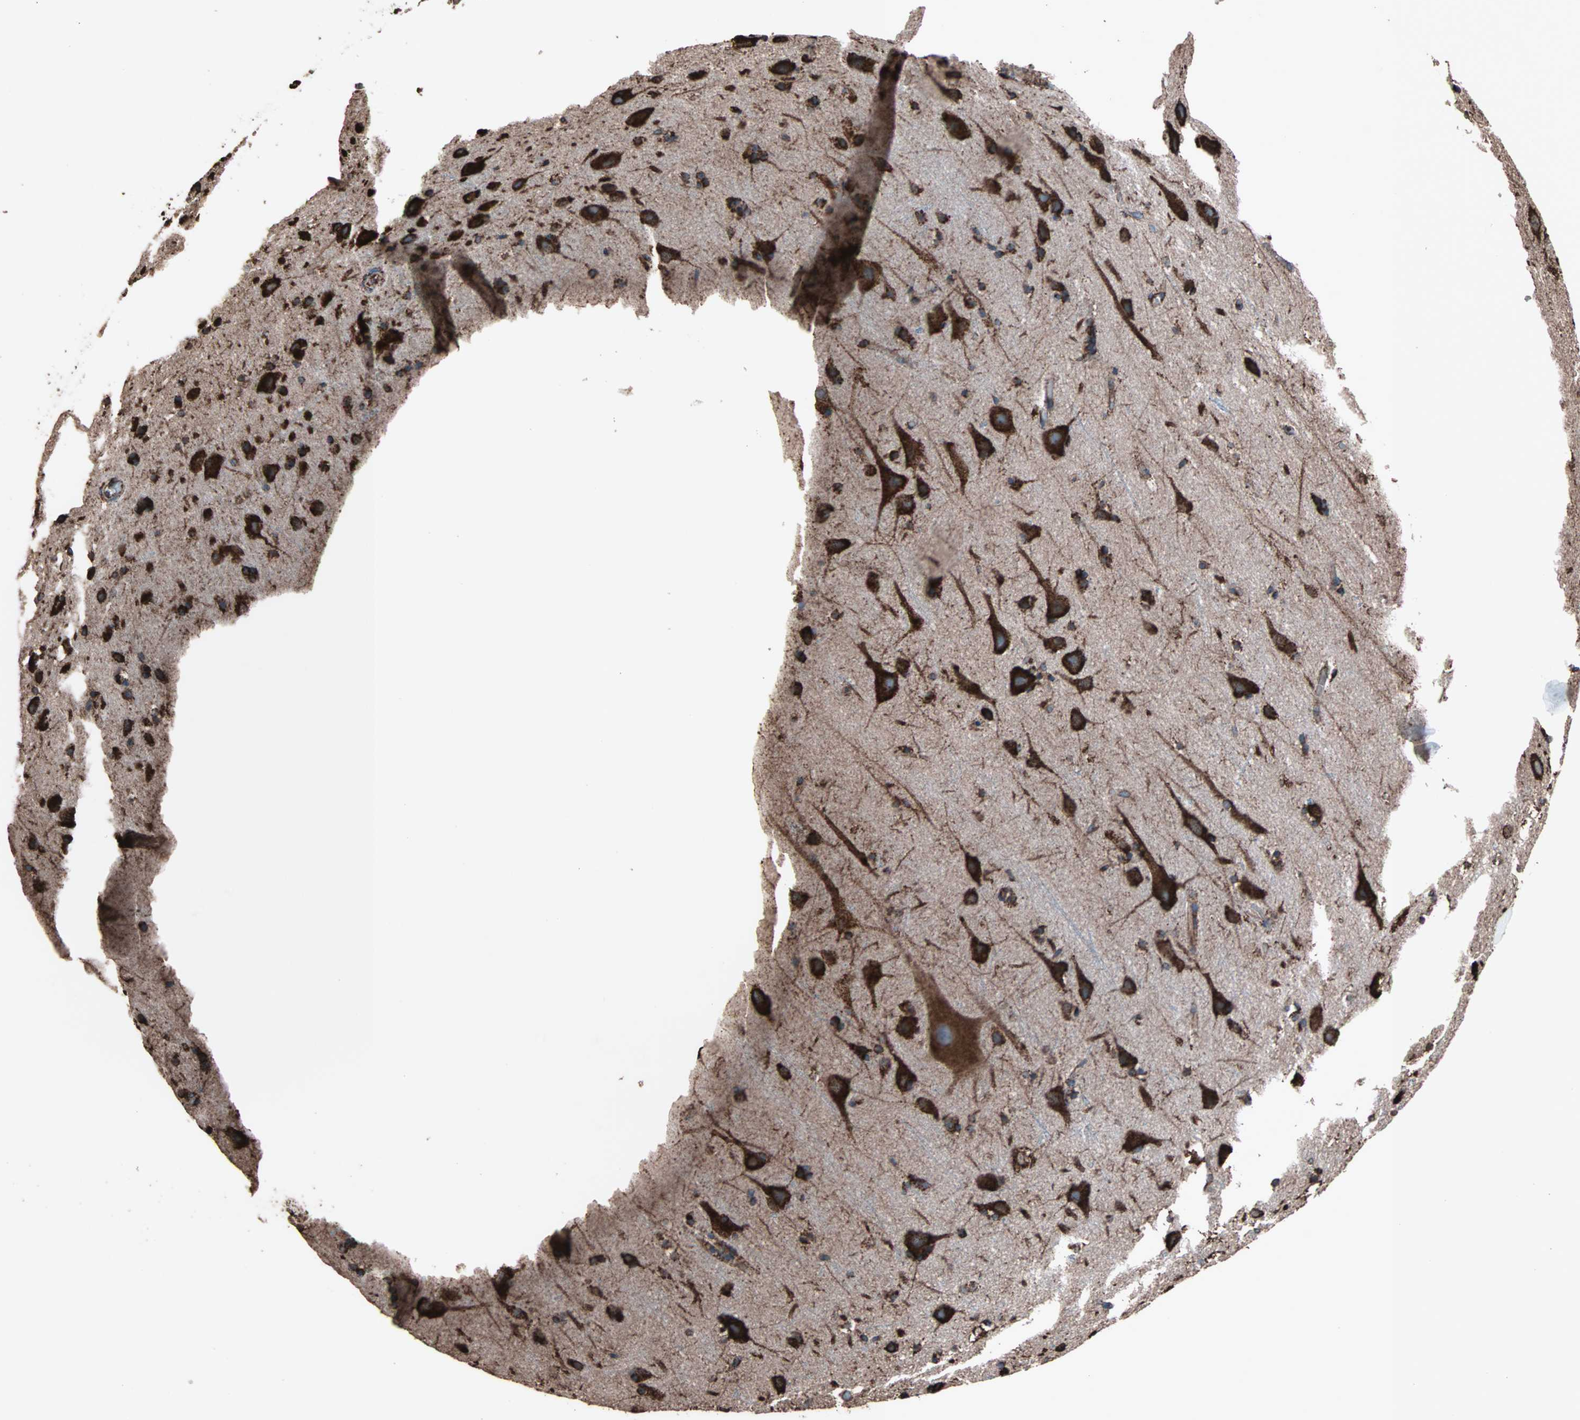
{"staining": {"intensity": "moderate", "quantity": ">75%", "location": "cytoplasmic/membranous"}, "tissue": "cerebral cortex", "cell_type": "Endothelial cells", "image_type": "normal", "snomed": [{"axis": "morphology", "description": "Normal tissue, NOS"}, {"axis": "topography", "description": "Cerebral cortex"}], "caption": "This micrograph displays immunohistochemistry staining of normal human cerebral cortex, with medium moderate cytoplasmic/membranous positivity in about >75% of endothelial cells.", "gene": "HSP90B1", "patient": {"sex": "male", "age": 45}}